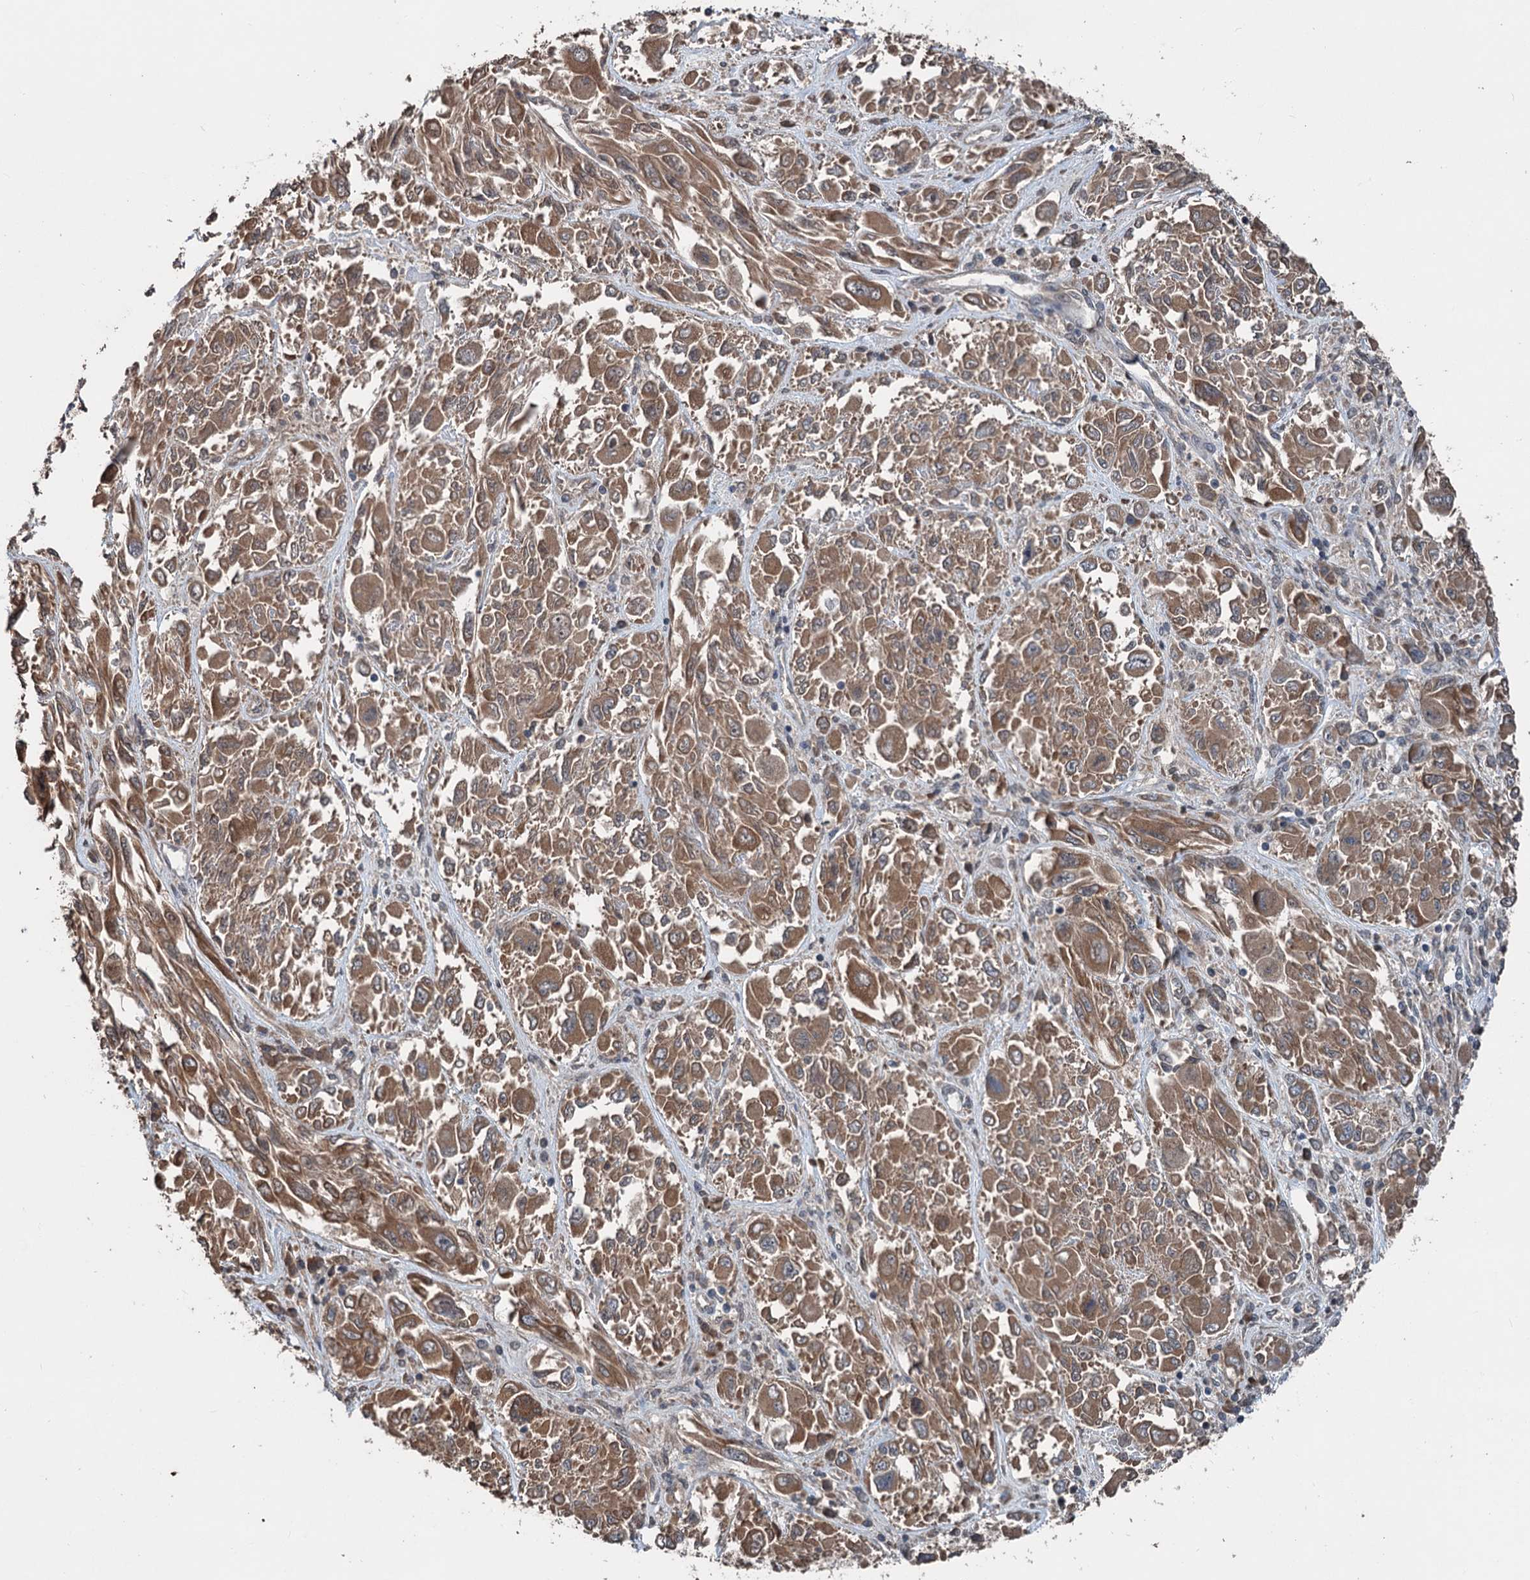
{"staining": {"intensity": "moderate", "quantity": ">75%", "location": "cytoplasmic/membranous"}, "tissue": "melanoma", "cell_type": "Tumor cells", "image_type": "cancer", "snomed": [{"axis": "morphology", "description": "Malignant melanoma, NOS"}, {"axis": "topography", "description": "Skin"}], "caption": "Immunohistochemical staining of melanoma demonstrates moderate cytoplasmic/membranous protein expression in approximately >75% of tumor cells.", "gene": "N4BP2L2", "patient": {"sex": "female", "age": 91}}